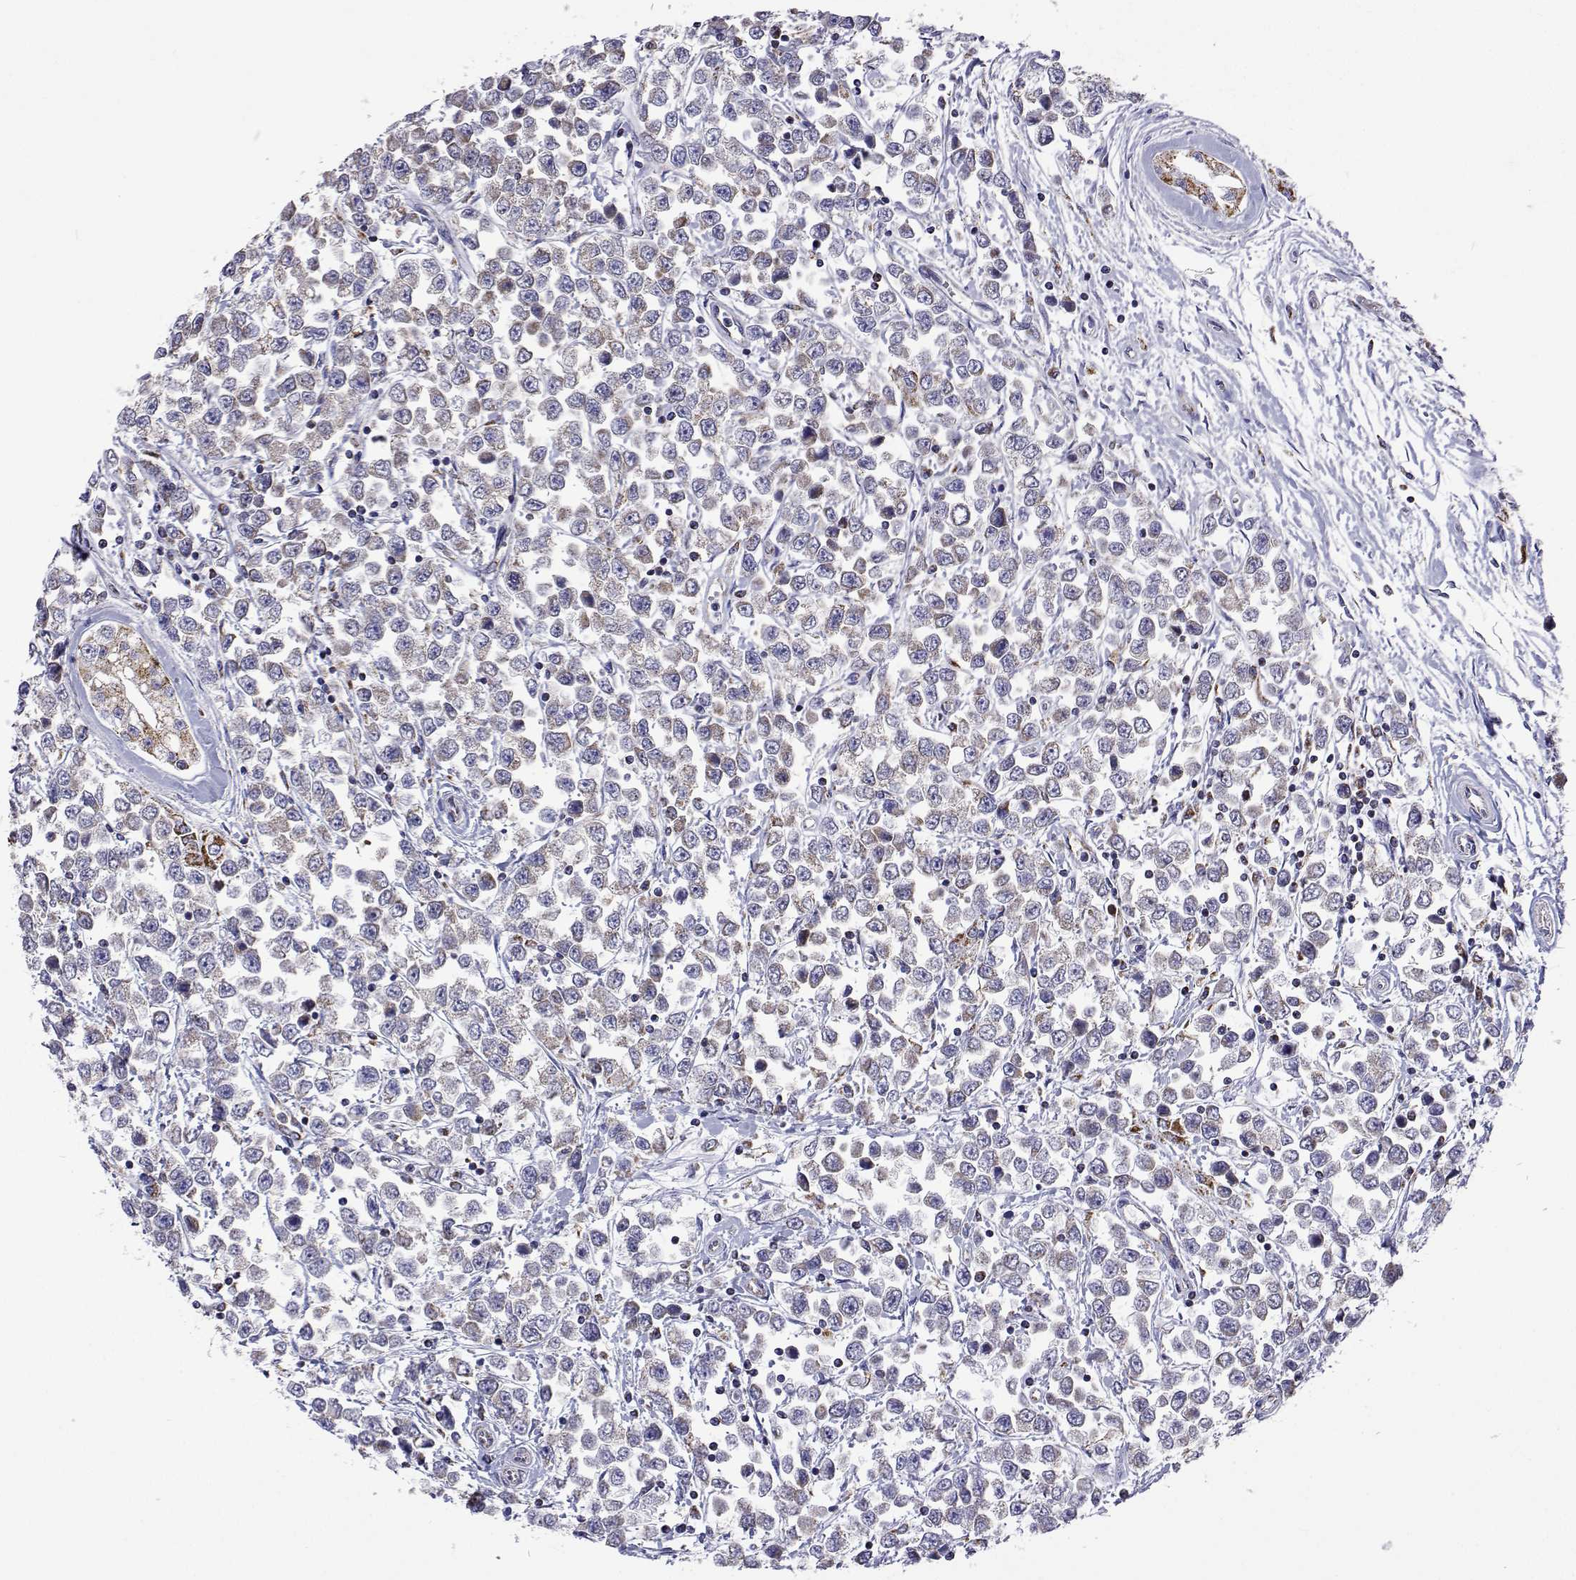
{"staining": {"intensity": "negative", "quantity": "none", "location": "none"}, "tissue": "testis cancer", "cell_type": "Tumor cells", "image_type": "cancer", "snomed": [{"axis": "morphology", "description": "Seminoma, NOS"}, {"axis": "topography", "description": "Testis"}], "caption": "Histopathology image shows no significant protein expression in tumor cells of testis cancer. The staining is performed using DAB brown chromogen with nuclei counter-stained in using hematoxylin.", "gene": "MCCC2", "patient": {"sex": "male", "age": 34}}